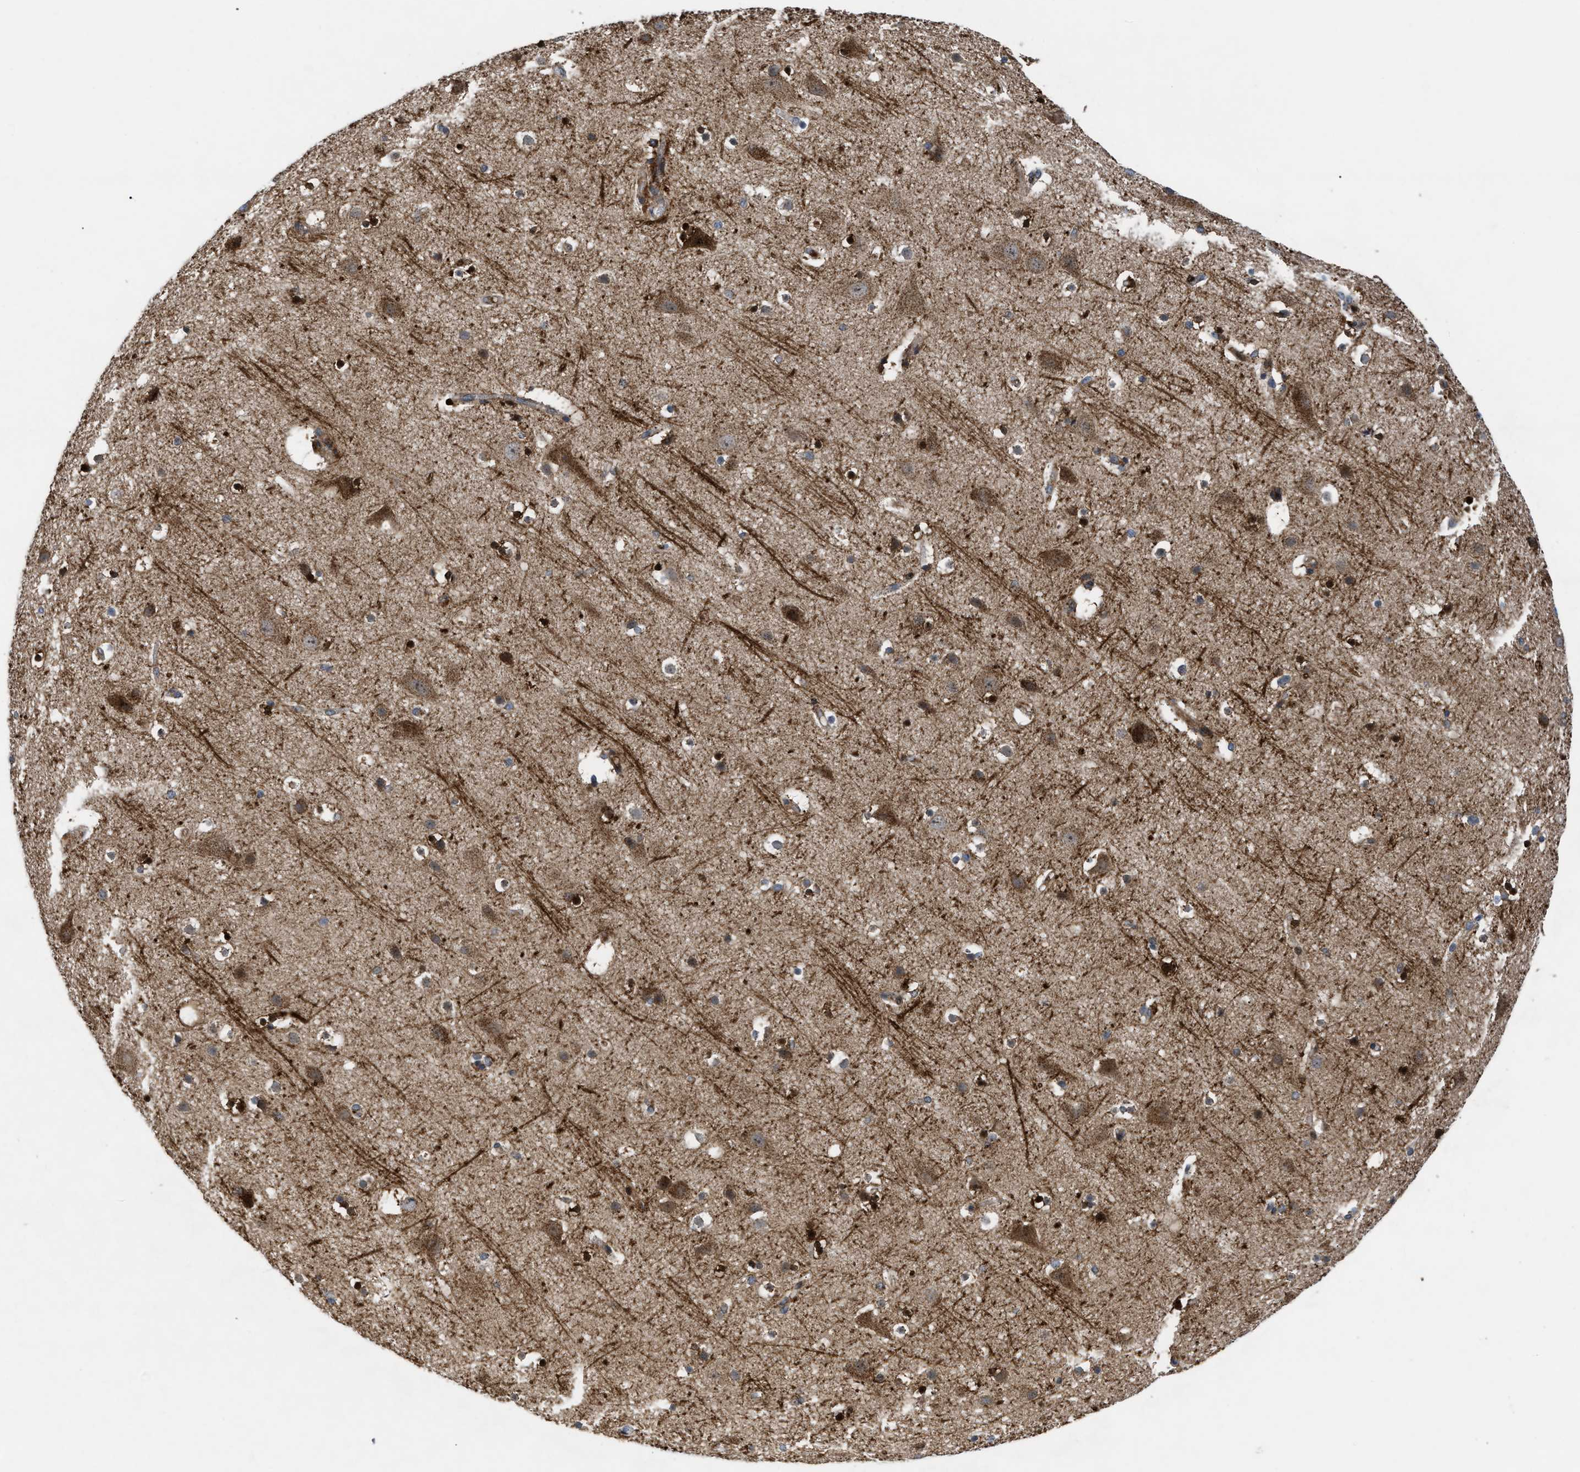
{"staining": {"intensity": "weak", "quantity": ">75%", "location": "cytoplasmic/membranous"}, "tissue": "cerebral cortex", "cell_type": "Endothelial cells", "image_type": "normal", "snomed": [{"axis": "morphology", "description": "Normal tissue, NOS"}, {"axis": "topography", "description": "Cerebral cortex"}], "caption": "A low amount of weak cytoplasmic/membranous positivity is present in about >75% of endothelial cells in normal cerebral cortex.", "gene": "AP3M2", "patient": {"sex": "male", "age": 45}}